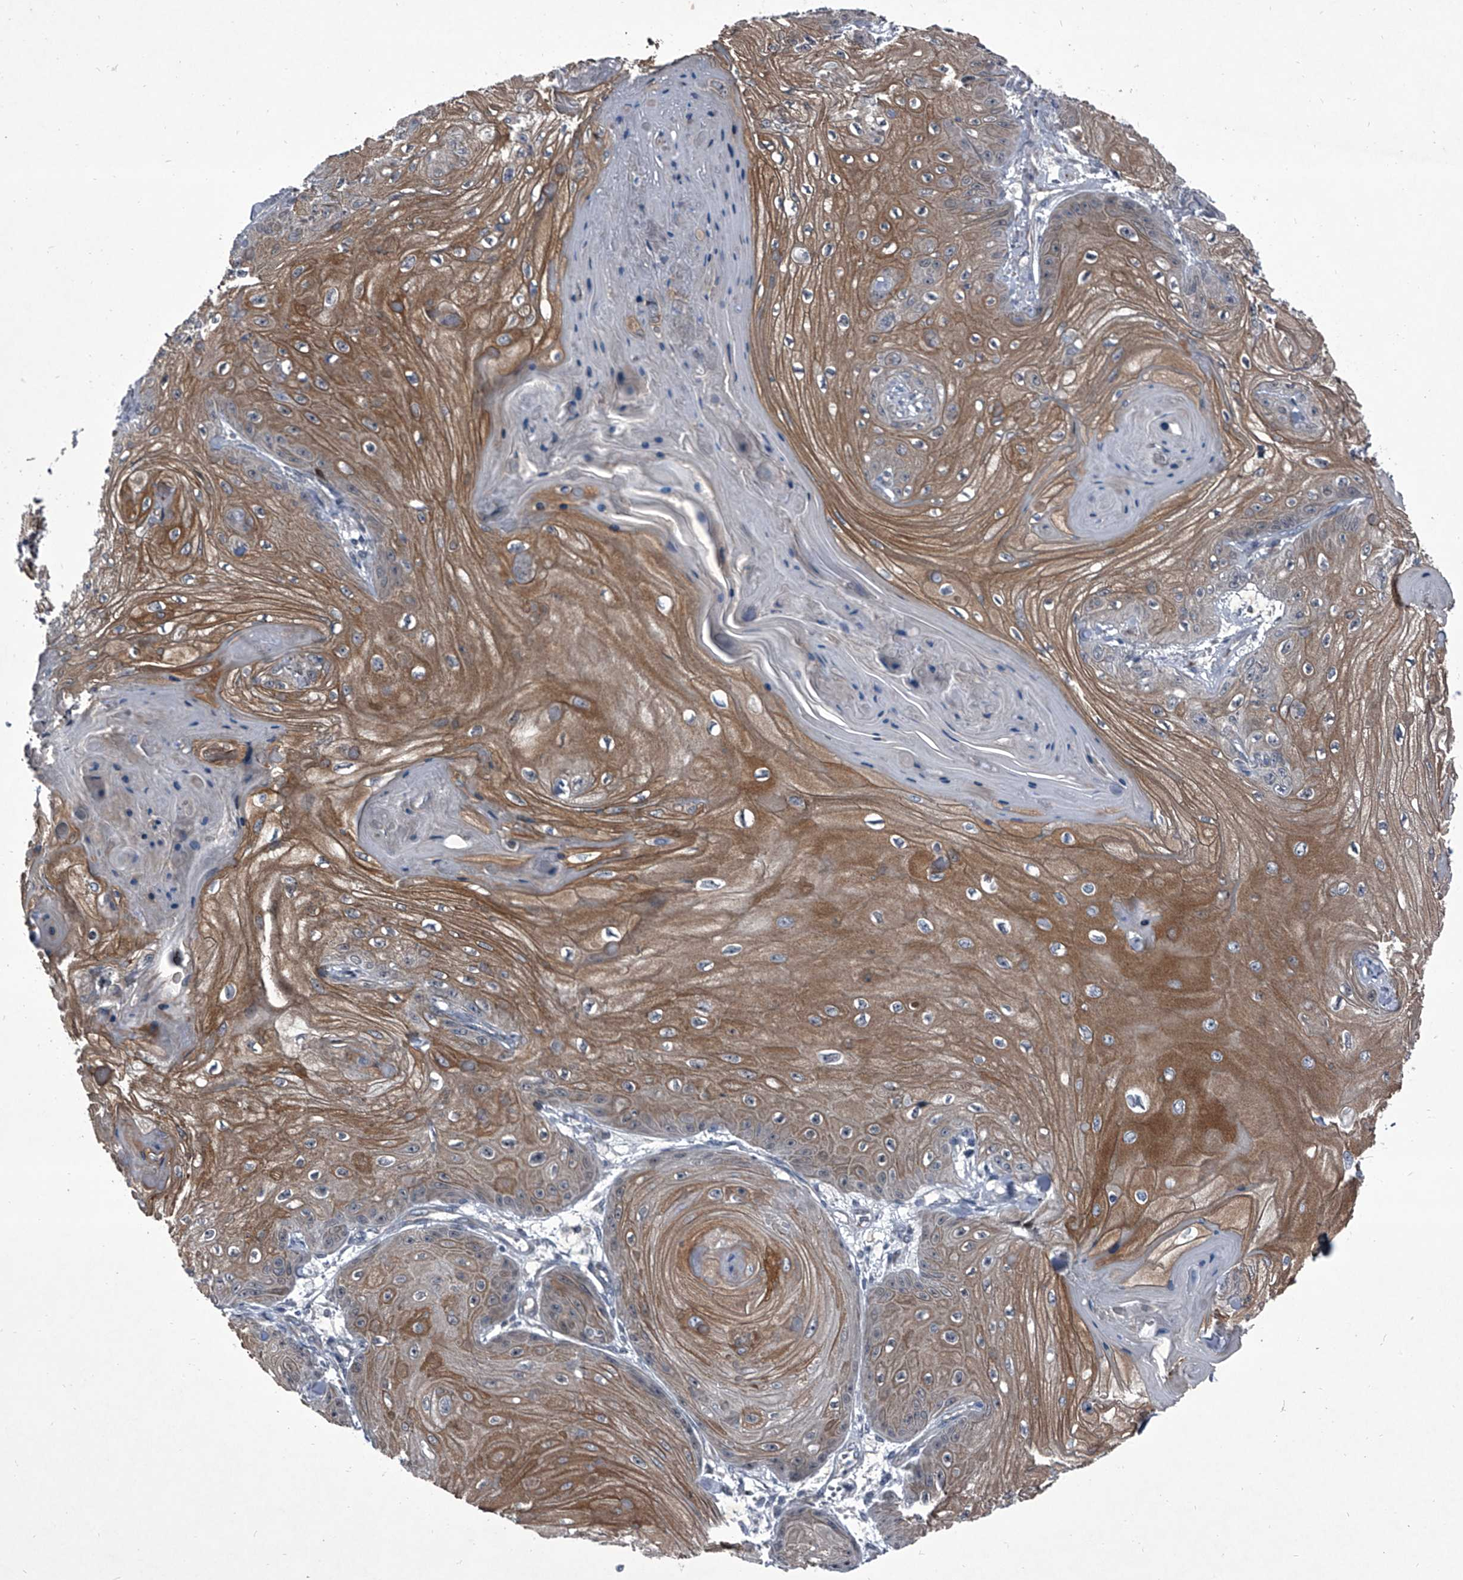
{"staining": {"intensity": "moderate", "quantity": ">75%", "location": "cytoplasmic/membranous"}, "tissue": "skin cancer", "cell_type": "Tumor cells", "image_type": "cancer", "snomed": [{"axis": "morphology", "description": "Squamous cell carcinoma, NOS"}, {"axis": "topography", "description": "Skin"}], "caption": "Squamous cell carcinoma (skin) stained for a protein exhibits moderate cytoplasmic/membranous positivity in tumor cells.", "gene": "ELK4", "patient": {"sex": "male", "age": 74}}